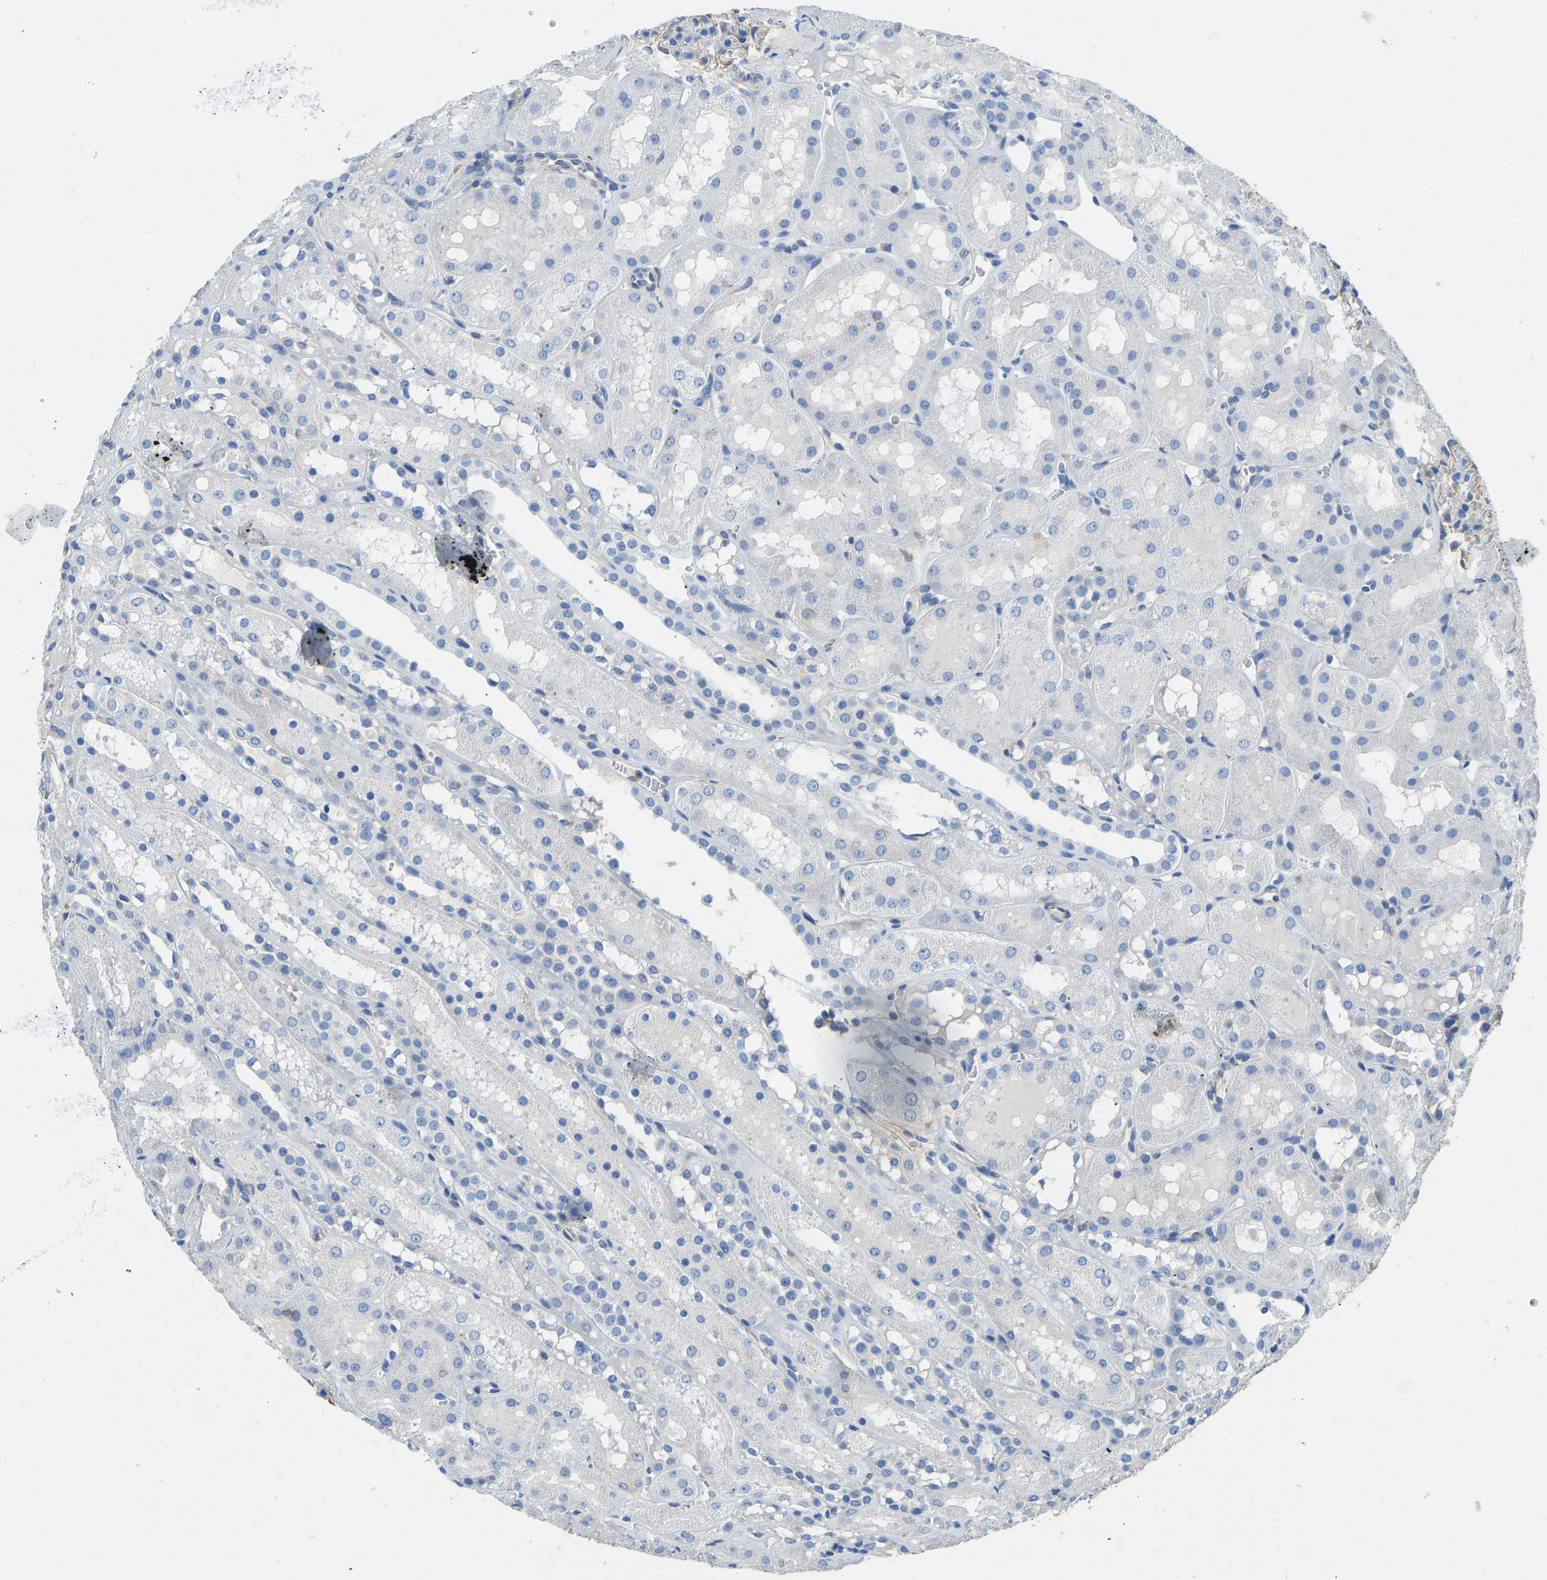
{"staining": {"intensity": "moderate", "quantity": "<25%", "location": "cytoplasmic/membranous"}, "tissue": "kidney", "cell_type": "Cells in glomeruli", "image_type": "normal", "snomed": [{"axis": "morphology", "description": "Normal tissue, NOS"}, {"axis": "topography", "description": "Kidney"}, {"axis": "topography", "description": "Urinary bladder"}], "caption": "Protein staining shows moderate cytoplasmic/membranous positivity in approximately <25% of cells in glomeruli in benign kidney.", "gene": "TECTA", "patient": {"sex": "male", "age": 16}}